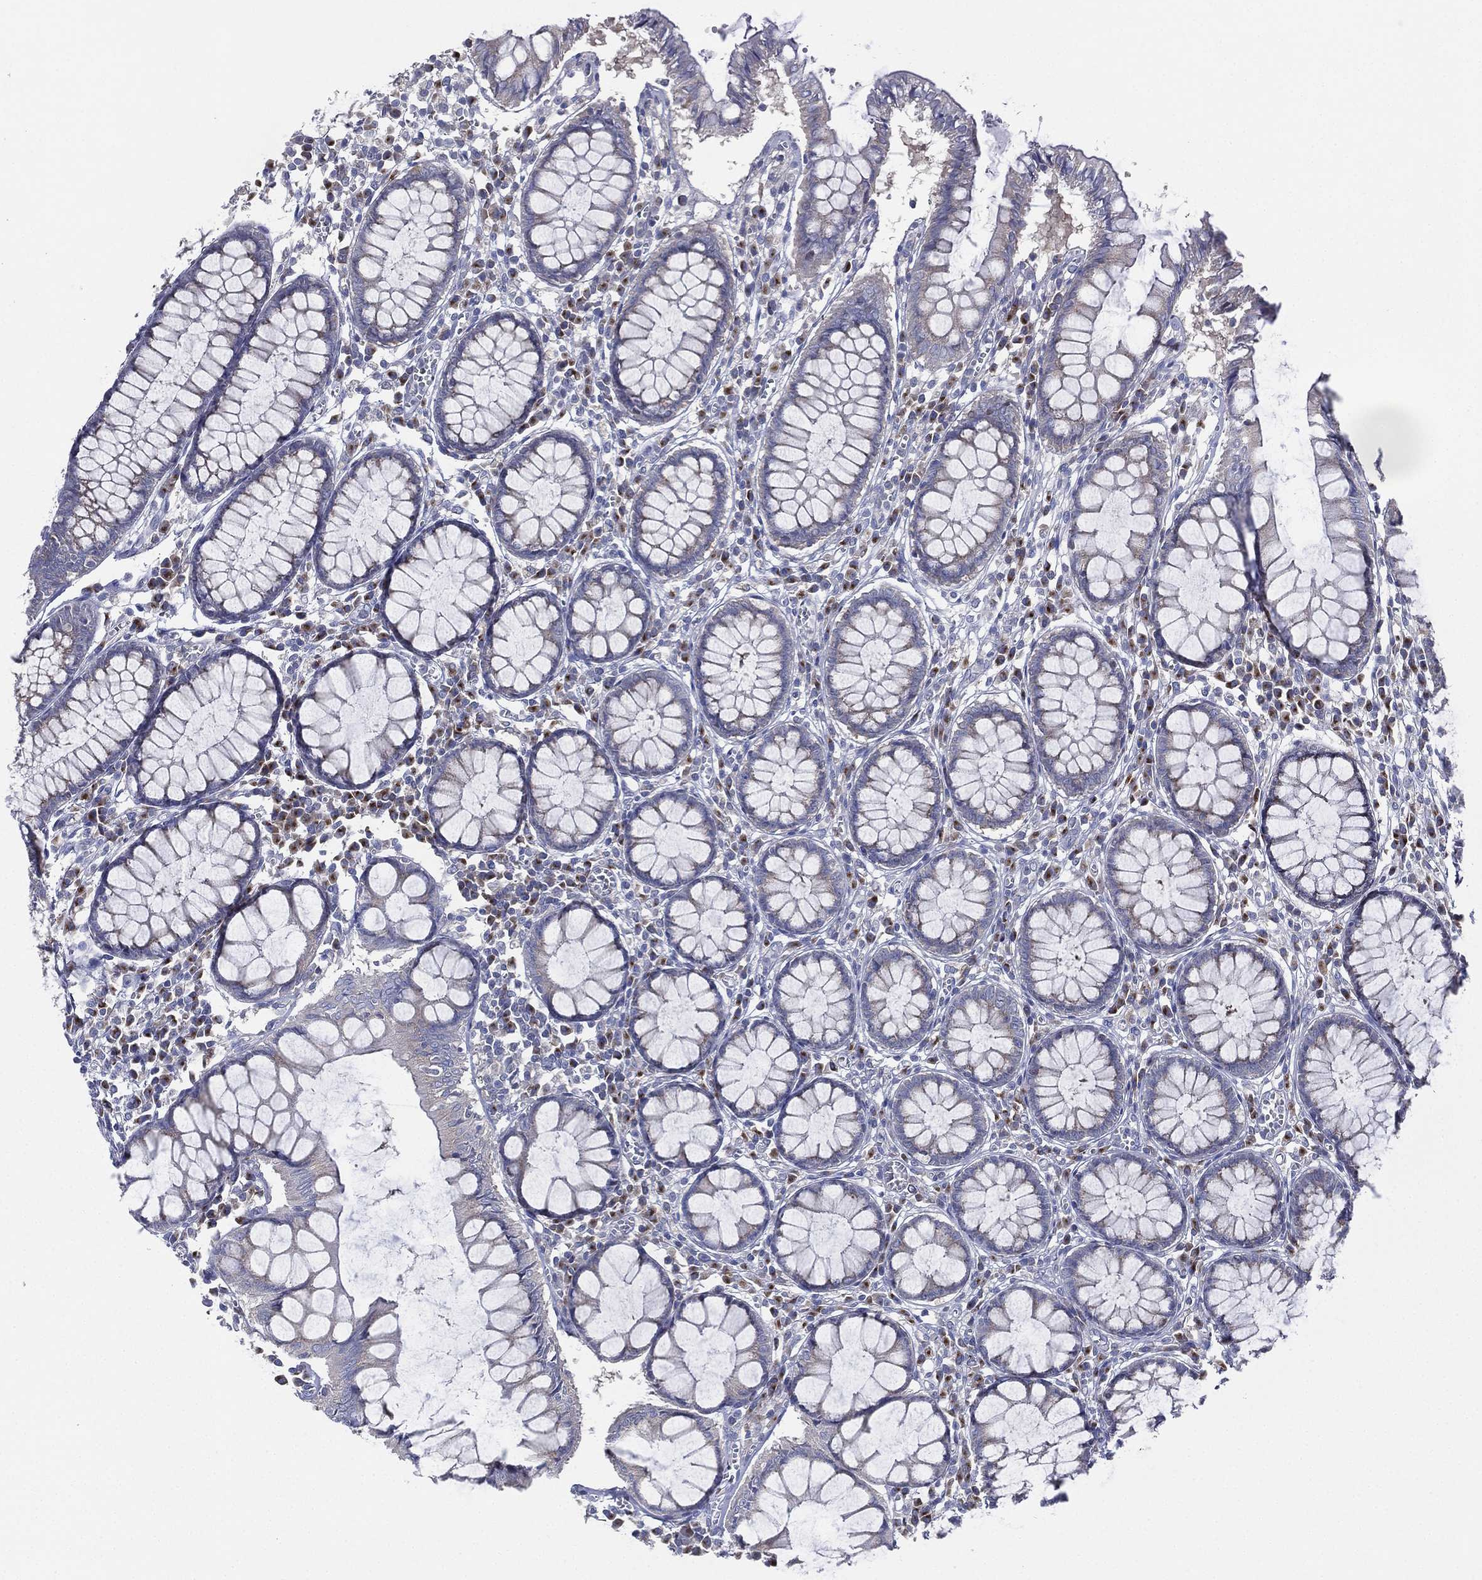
{"staining": {"intensity": "negative", "quantity": "none", "location": "none"}, "tissue": "colon", "cell_type": "Endothelial cells", "image_type": "normal", "snomed": [{"axis": "morphology", "description": "Normal tissue, NOS"}, {"axis": "topography", "description": "Colon"}], "caption": "This is an IHC micrograph of benign colon. There is no positivity in endothelial cells.", "gene": "ATP8A2", "patient": {"sex": "male", "age": 65}}